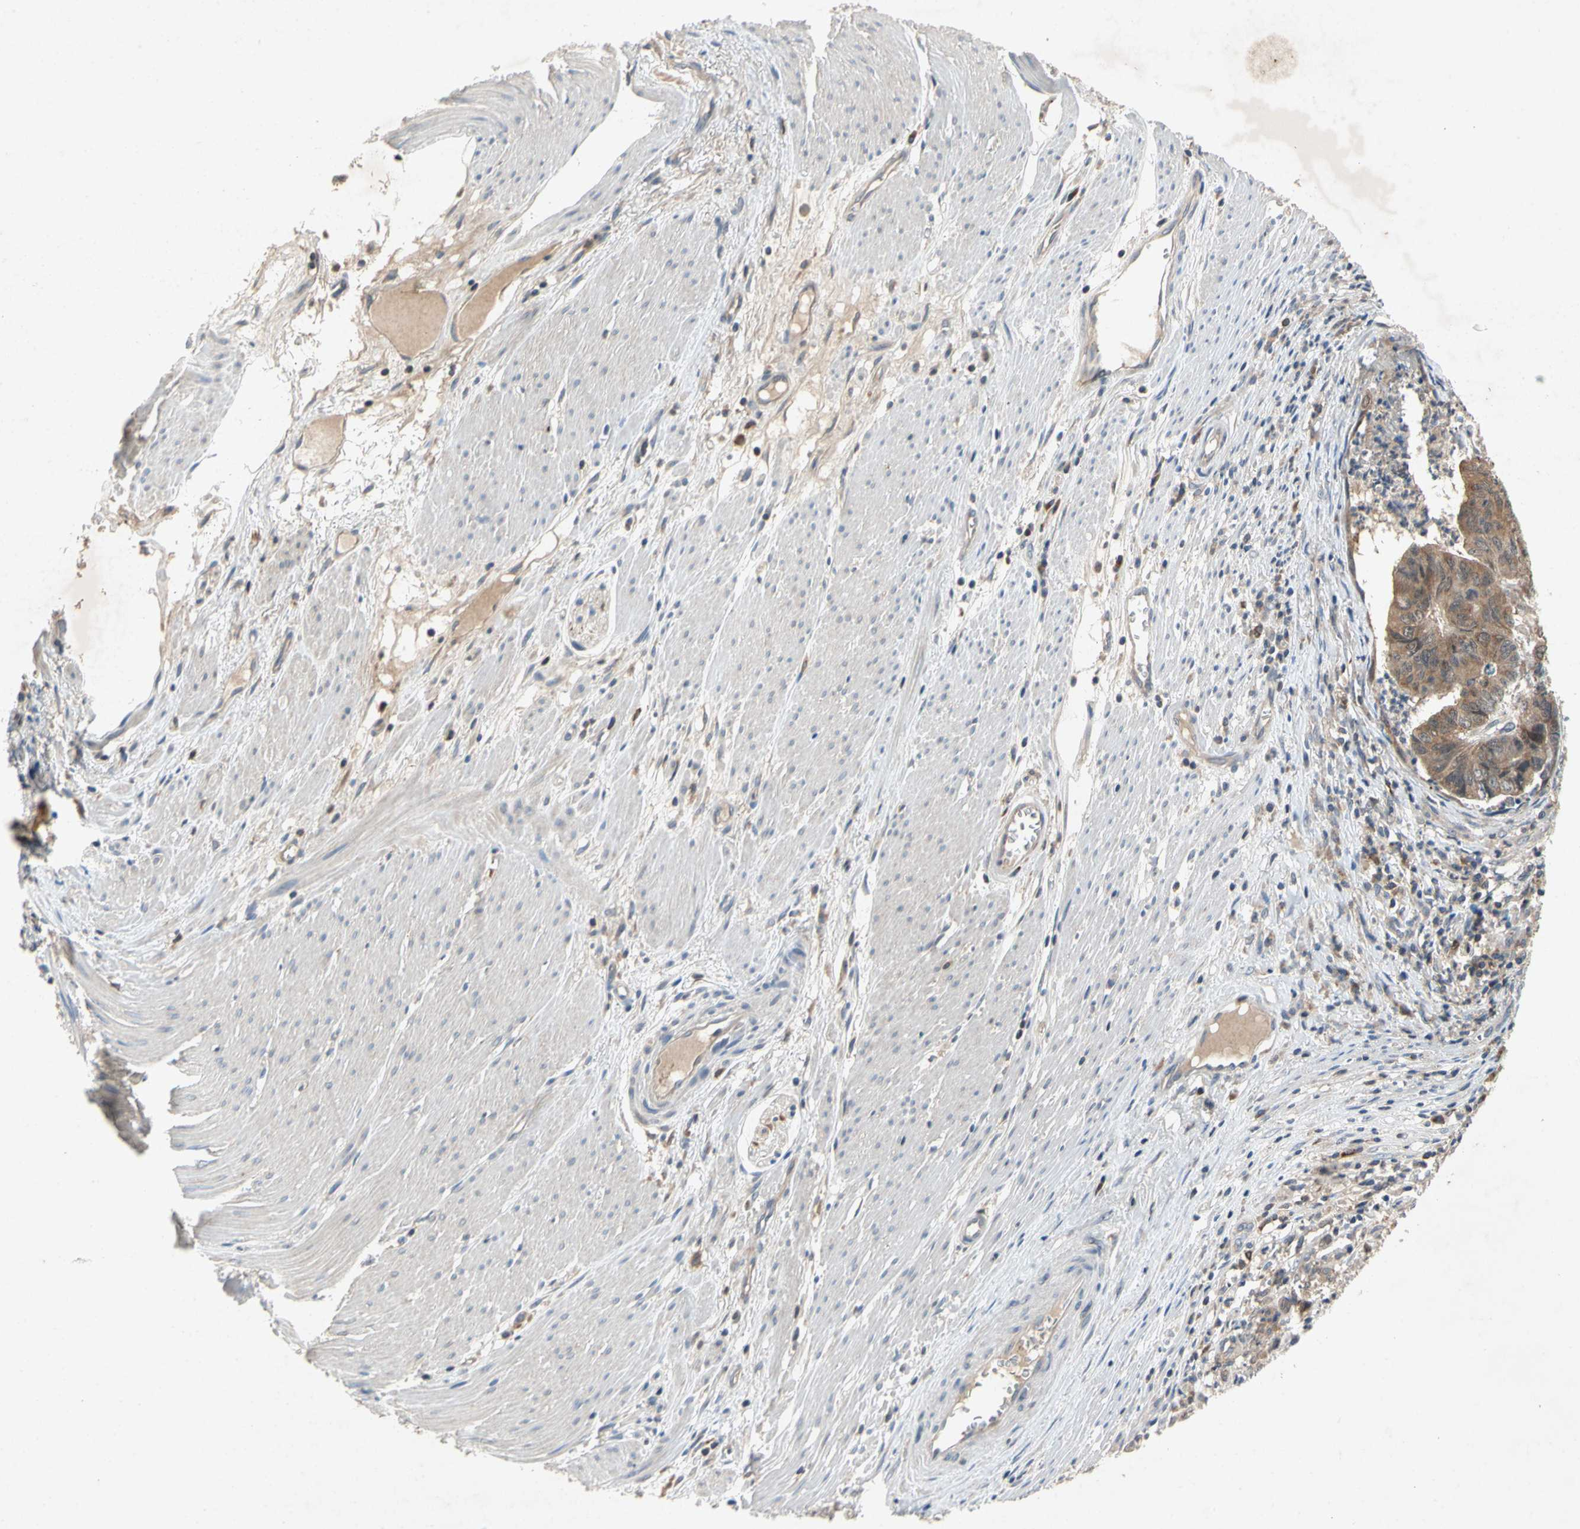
{"staining": {"intensity": "moderate", "quantity": ">75%", "location": "cytoplasmic/membranous"}, "tissue": "stomach cancer", "cell_type": "Tumor cells", "image_type": "cancer", "snomed": [{"axis": "morphology", "description": "Adenocarcinoma, NOS"}, {"axis": "topography", "description": "Stomach, lower"}], "caption": "Human stomach adenocarcinoma stained with a brown dye demonstrates moderate cytoplasmic/membranous positive staining in about >75% of tumor cells.", "gene": "RPS6KA1", "patient": {"sex": "male", "age": 77}}